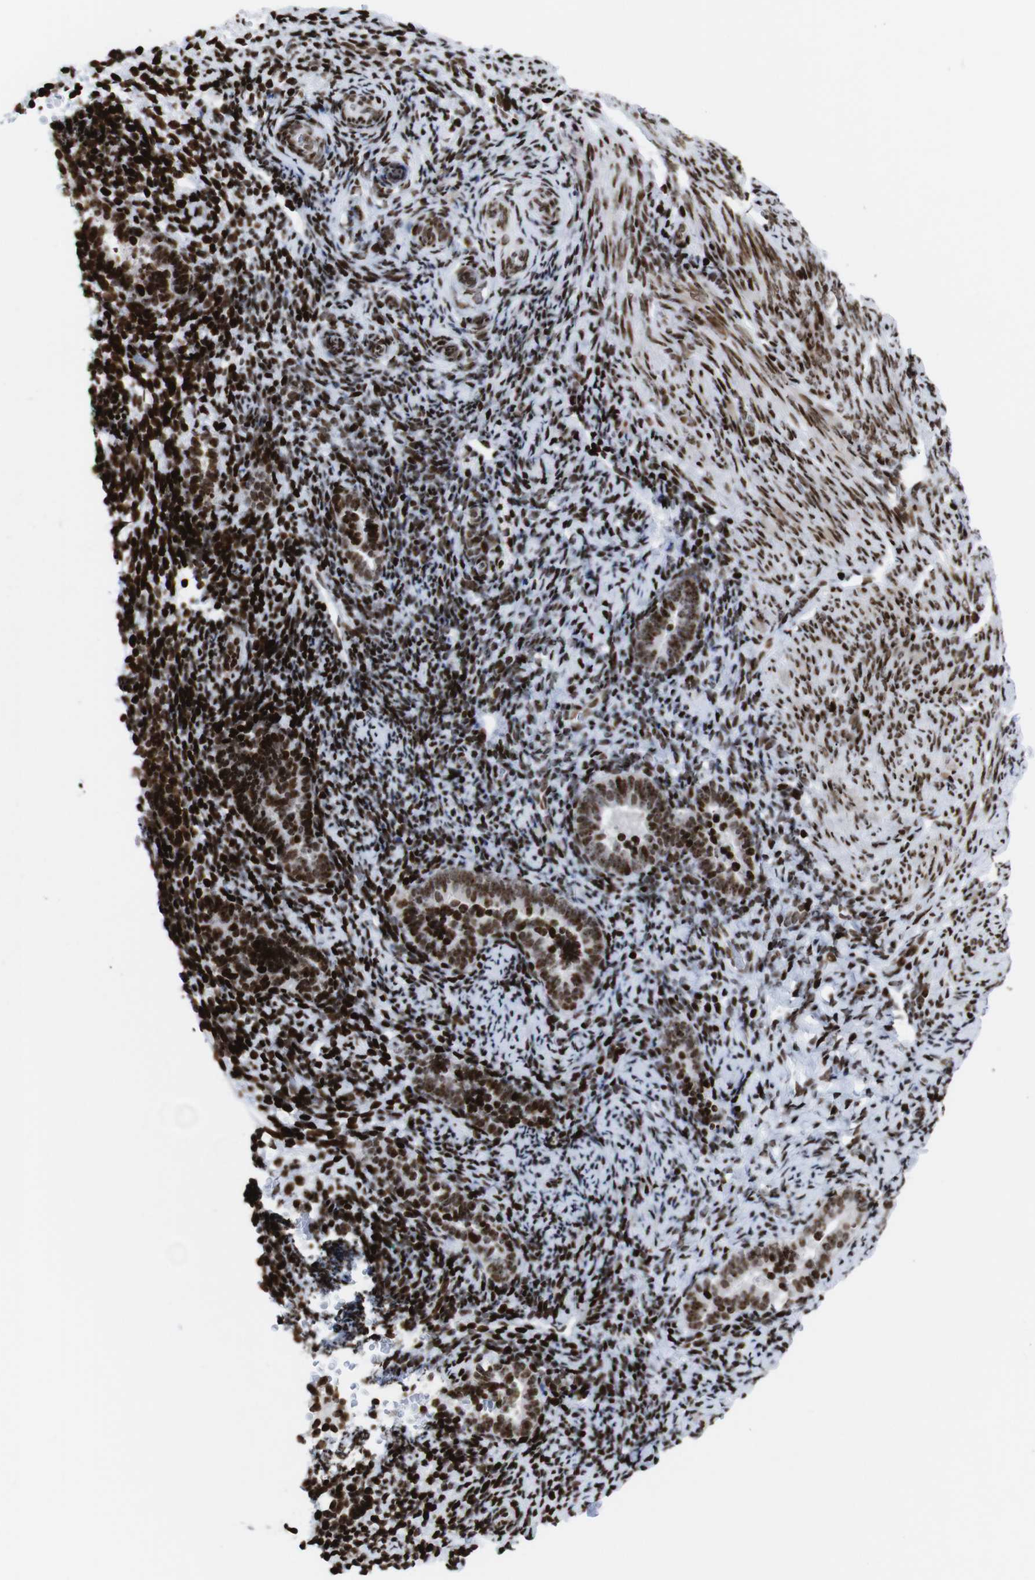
{"staining": {"intensity": "strong", "quantity": ">75%", "location": "nuclear"}, "tissue": "endometrium", "cell_type": "Cells in endometrial stroma", "image_type": "normal", "snomed": [{"axis": "morphology", "description": "Normal tissue, NOS"}, {"axis": "topography", "description": "Endometrium"}], "caption": "Protein expression analysis of normal endometrium displays strong nuclear positivity in about >75% of cells in endometrial stroma. The staining was performed using DAB, with brown indicating positive protein expression. Nuclei are stained blue with hematoxylin.", "gene": "H1", "patient": {"sex": "female", "age": 51}}